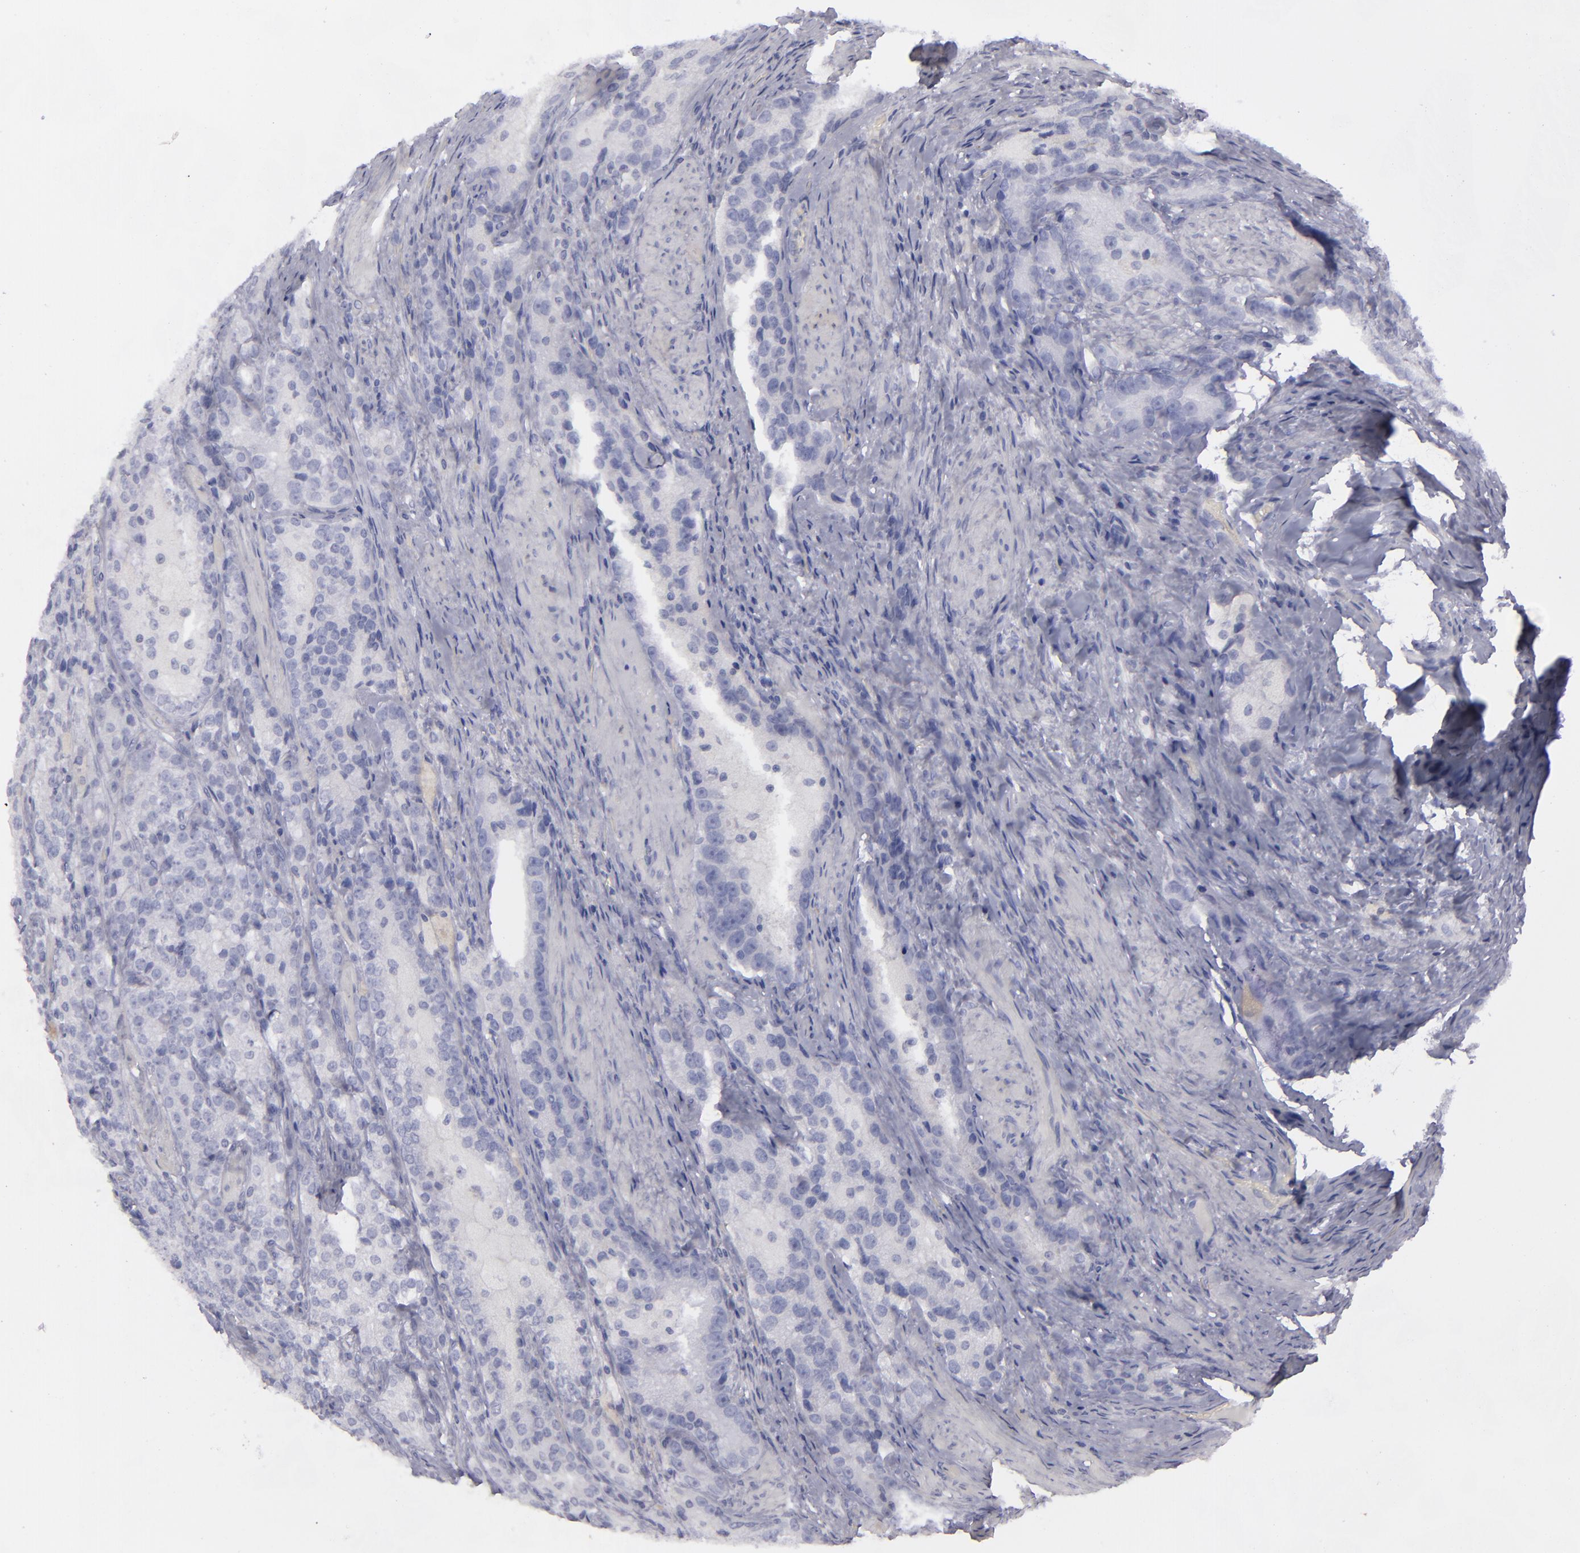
{"staining": {"intensity": "negative", "quantity": "none", "location": "none"}, "tissue": "prostate cancer", "cell_type": "Tumor cells", "image_type": "cancer", "snomed": [{"axis": "morphology", "description": "Adenocarcinoma, High grade"}, {"axis": "topography", "description": "Prostate"}], "caption": "This is an immunohistochemistry micrograph of human prostate cancer. There is no expression in tumor cells.", "gene": "CD22", "patient": {"sex": "male", "age": 63}}